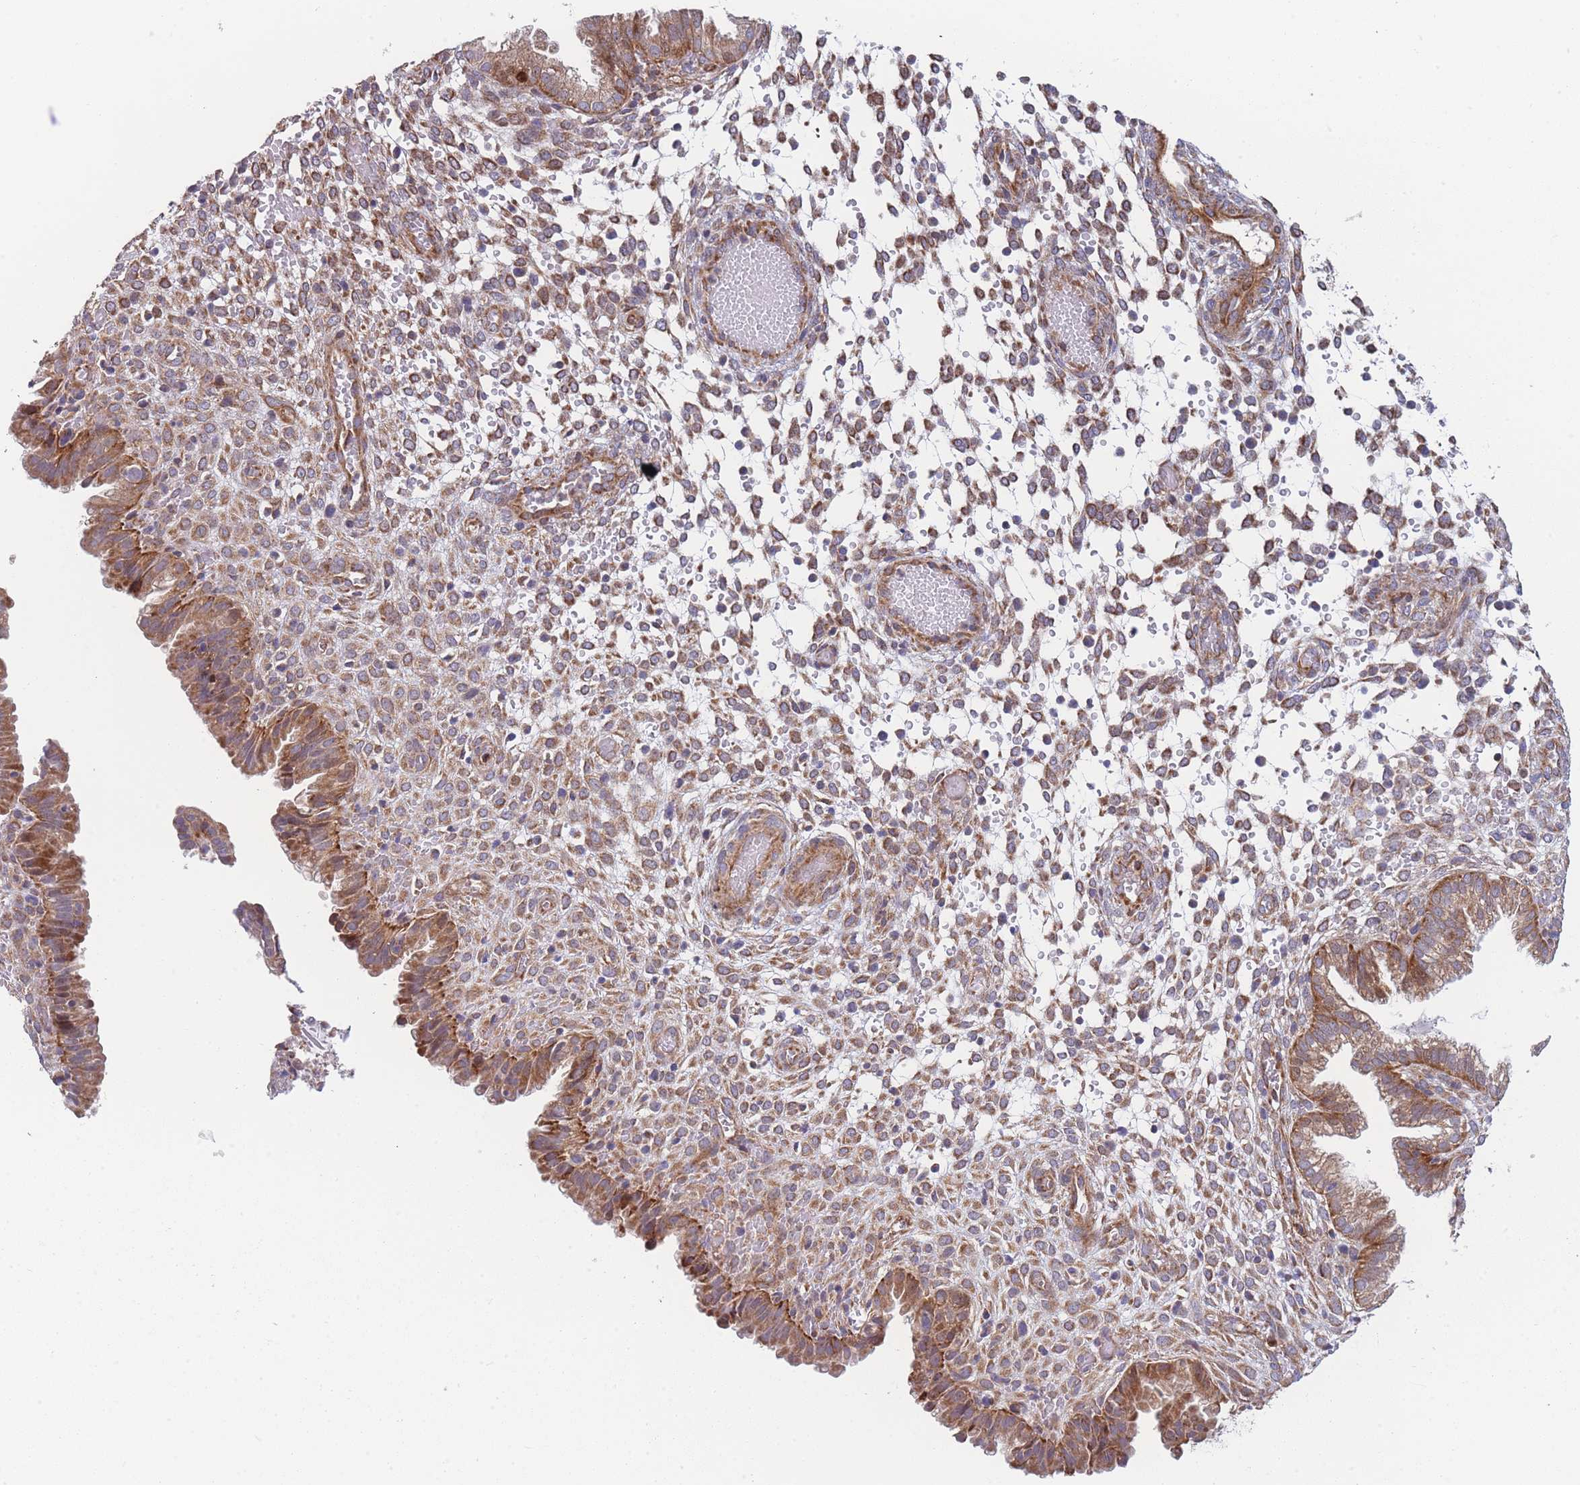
{"staining": {"intensity": "moderate", "quantity": "25%-75%", "location": "cytoplasmic/membranous"}, "tissue": "endometrium", "cell_type": "Cells in endometrial stroma", "image_type": "normal", "snomed": [{"axis": "morphology", "description": "Normal tissue, NOS"}, {"axis": "topography", "description": "Endometrium"}], "caption": "This is an image of IHC staining of unremarkable endometrium, which shows moderate staining in the cytoplasmic/membranous of cells in endometrial stroma.", "gene": "MTRES1", "patient": {"sex": "female", "age": 33}}